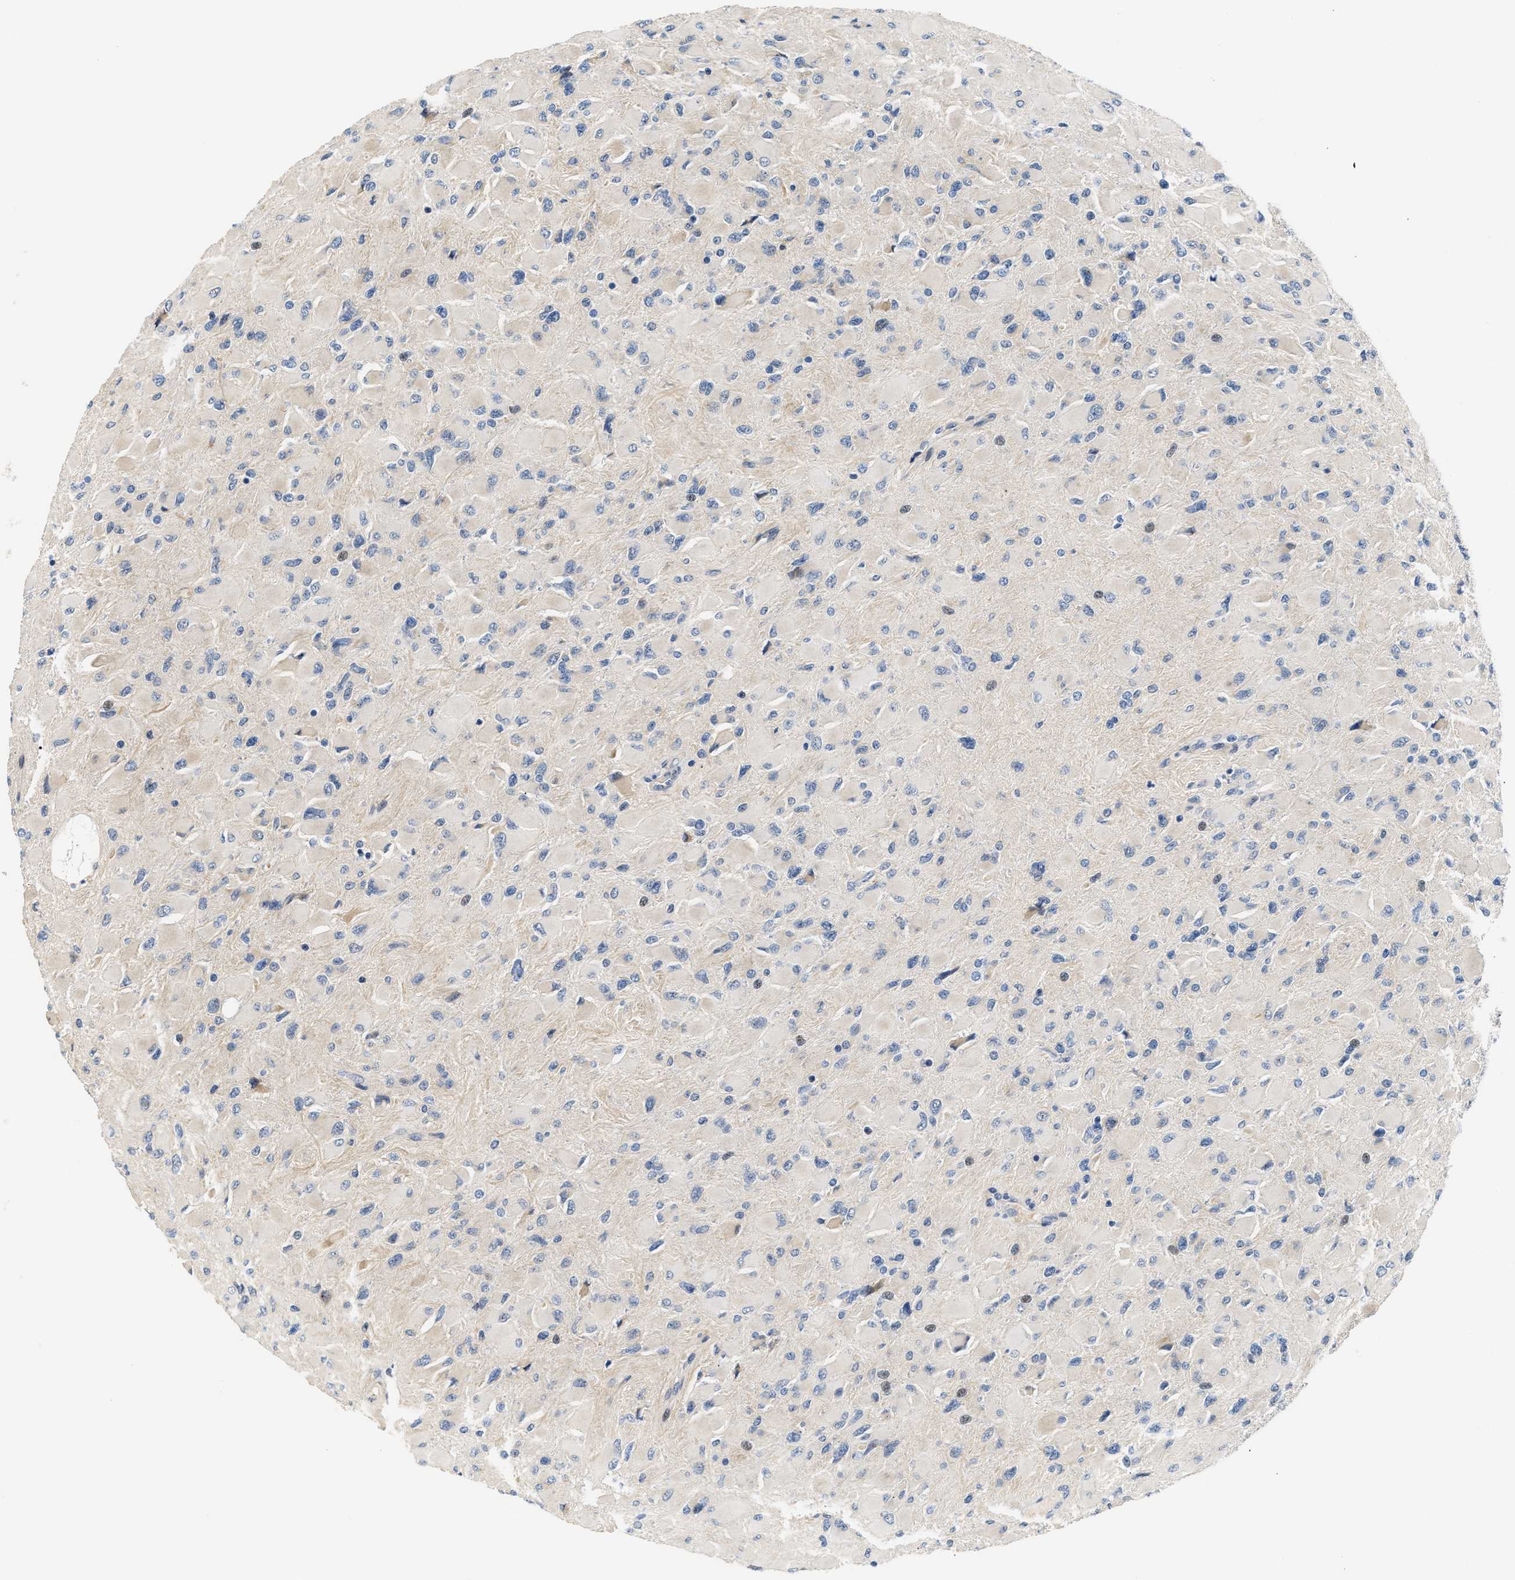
{"staining": {"intensity": "negative", "quantity": "none", "location": "none"}, "tissue": "glioma", "cell_type": "Tumor cells", "image_type": "cancer", "snomed": [{"axis": "morphology", "description": "Glioma, malignant, High grade"}, {"axis": "topography", "description": "Cerebral cortex"}], "caption": "IHC of human glioma displays no staining in tumor cells.", "gene": "TNIP2", "patient": {"sex": "female", "age": 36}}